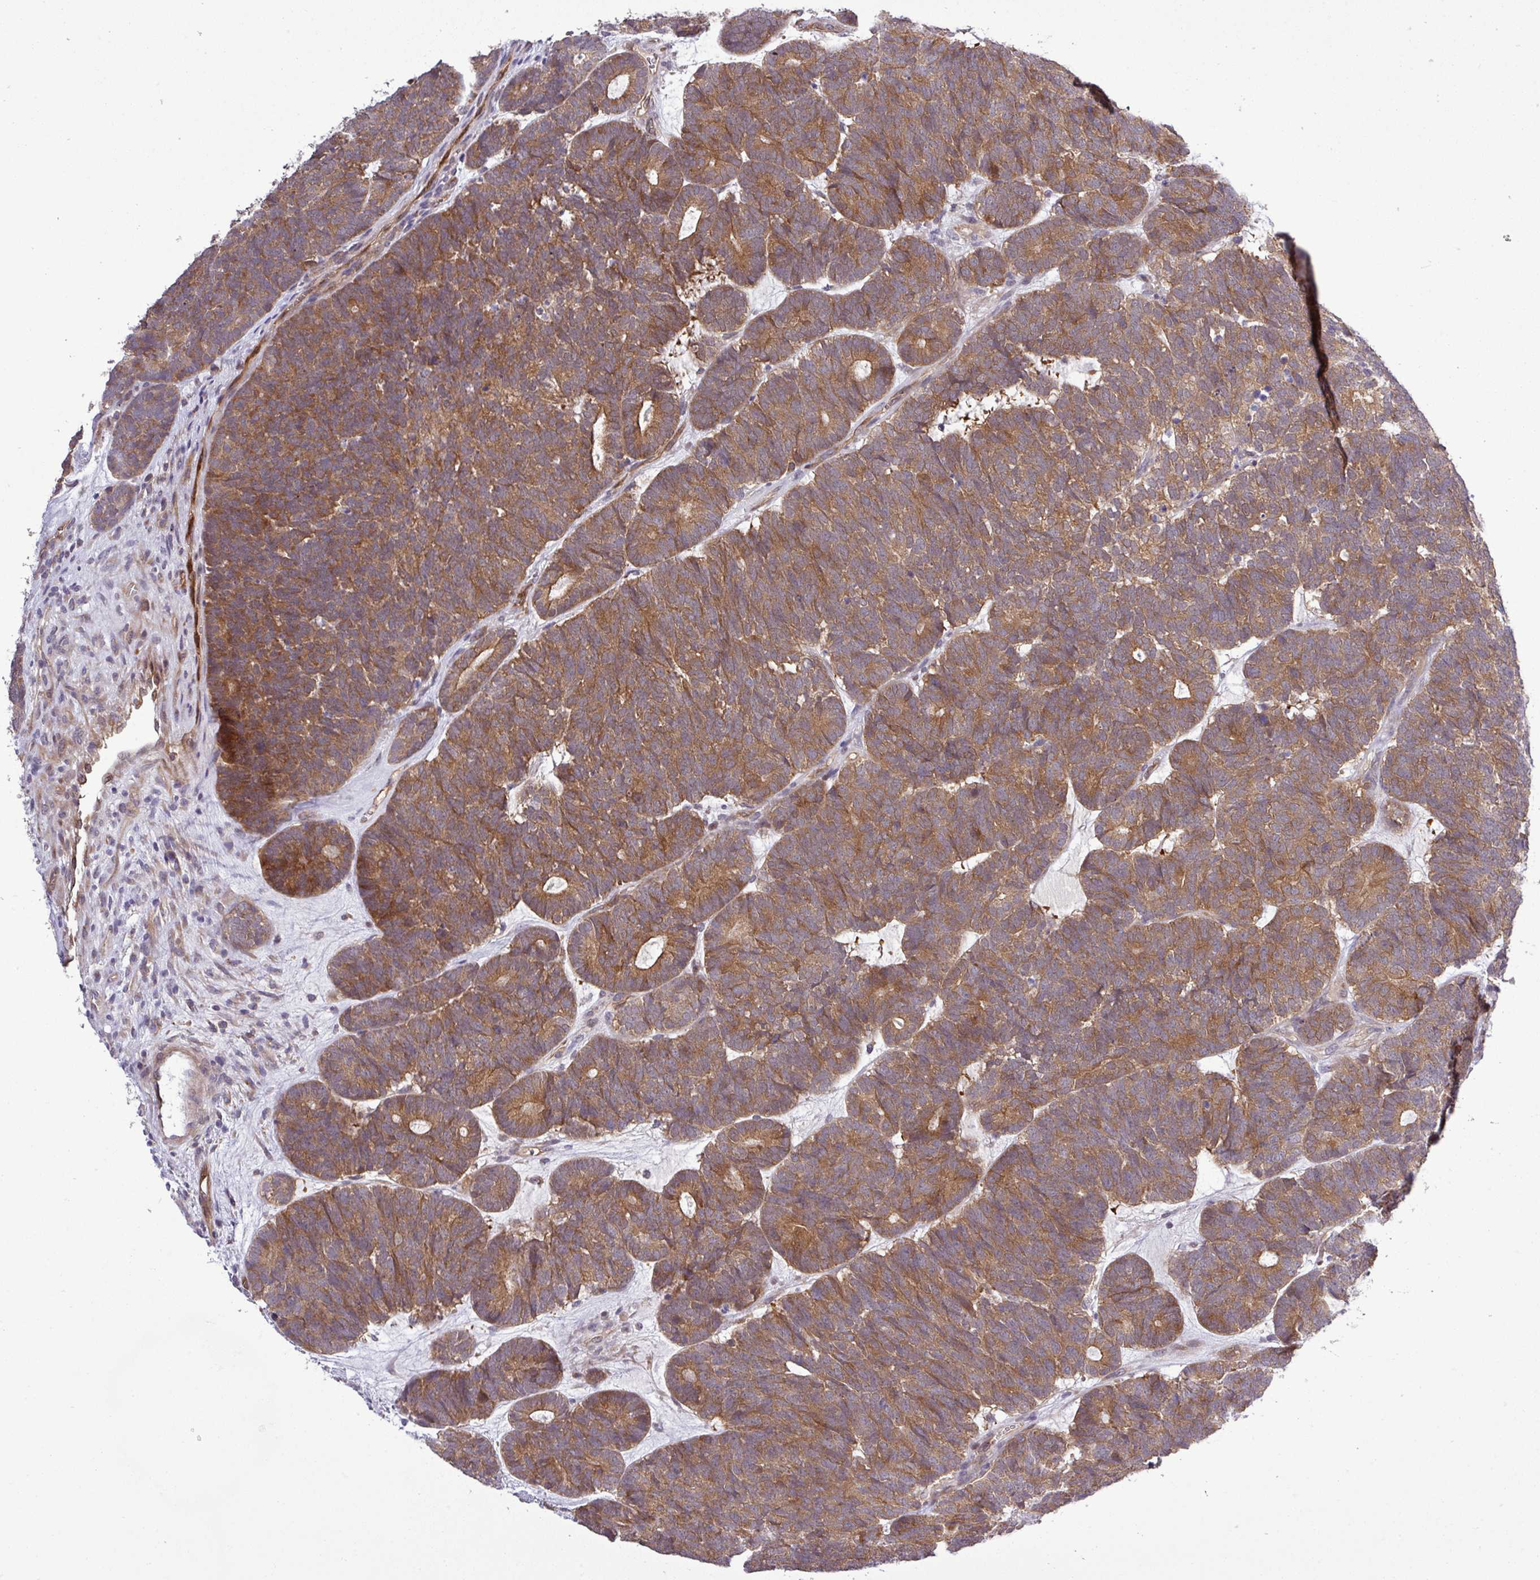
{"staining": {"intensity": "moderate", "quantity": ">75%", "location": "cytoplasmic/membranous"}, "tissue": "head and neck cancer", "cell_type": "Tumor cells", "image_type": "cancer", "snomed": [{"axis": "morphology", "description": "Adenocarcinoma, NOS"}, {"axis": "topography", "description": "Head-Neck"}], "caption": "IHC staining of head and neck adenocarcinoma, which demonstrates medium levels of moderate cytoplasmic/membranous staining in about >75% of tumor cells indicating moderate cytoplasmic/membranous protein expression. The staining was performed using DAB (3,3'-diaminobenzidine) (brown) for protein detection and nuclei were counterstained in hematoxylin (blue).", "gene": "CARHSP1", "patient": {"sex": "female", "age": 81}}